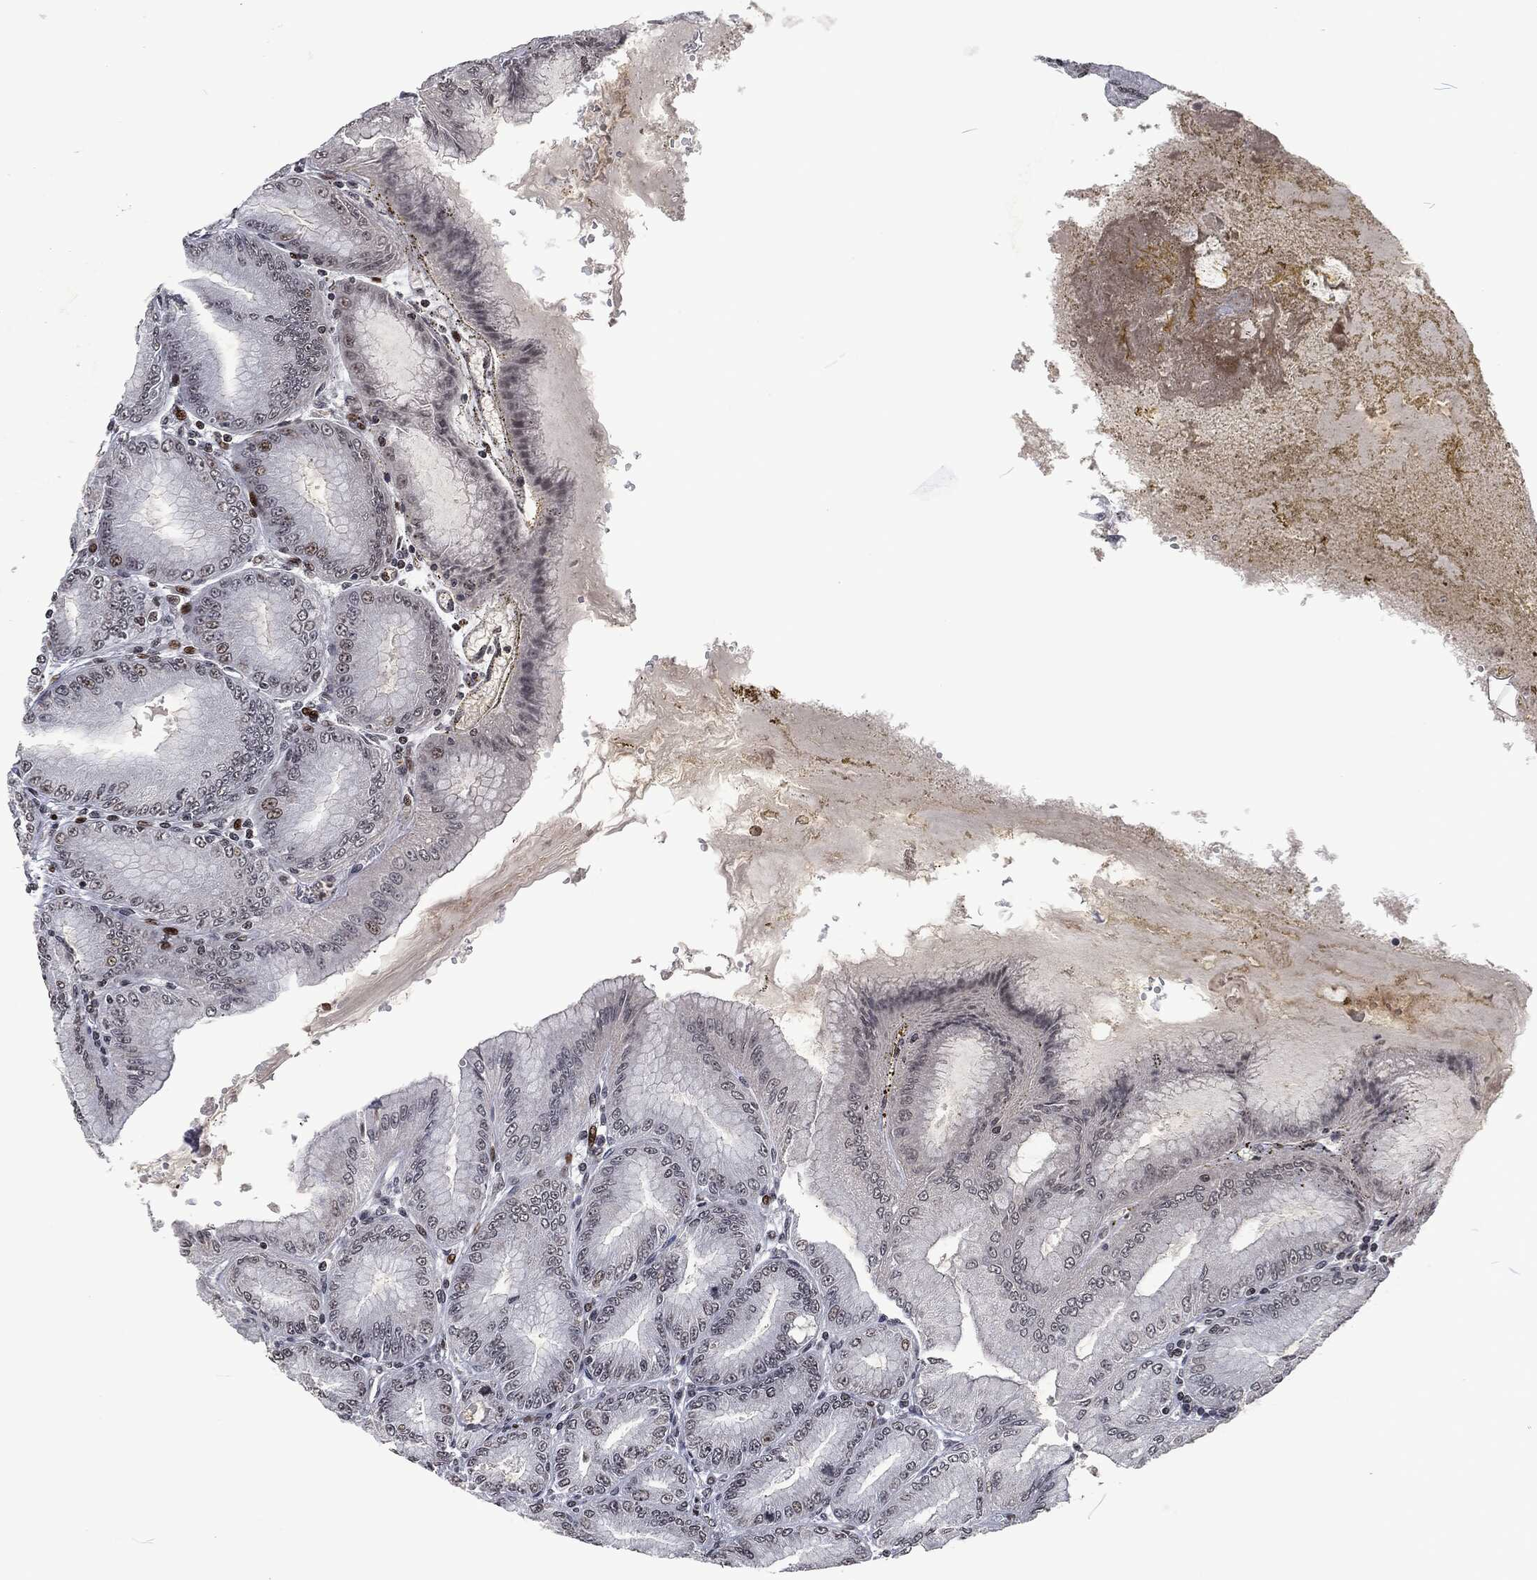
{"staining": {"intensity": "negative", "quantity": "none", "location": "none"}, "tissue": "stomach", "cell_type": "Glandular cells", "image_type": "normal", "snomed": [{"axis": "morphology", "description": "Normal tissue, NOS"}, {"axis": "topography", "description": "Stomach"}], "caption": "The histopathology image shows no significant positivity in glandular cells of stomach.", "gene": "EGFR", "patient": {"sex": "male", "age": 71}}